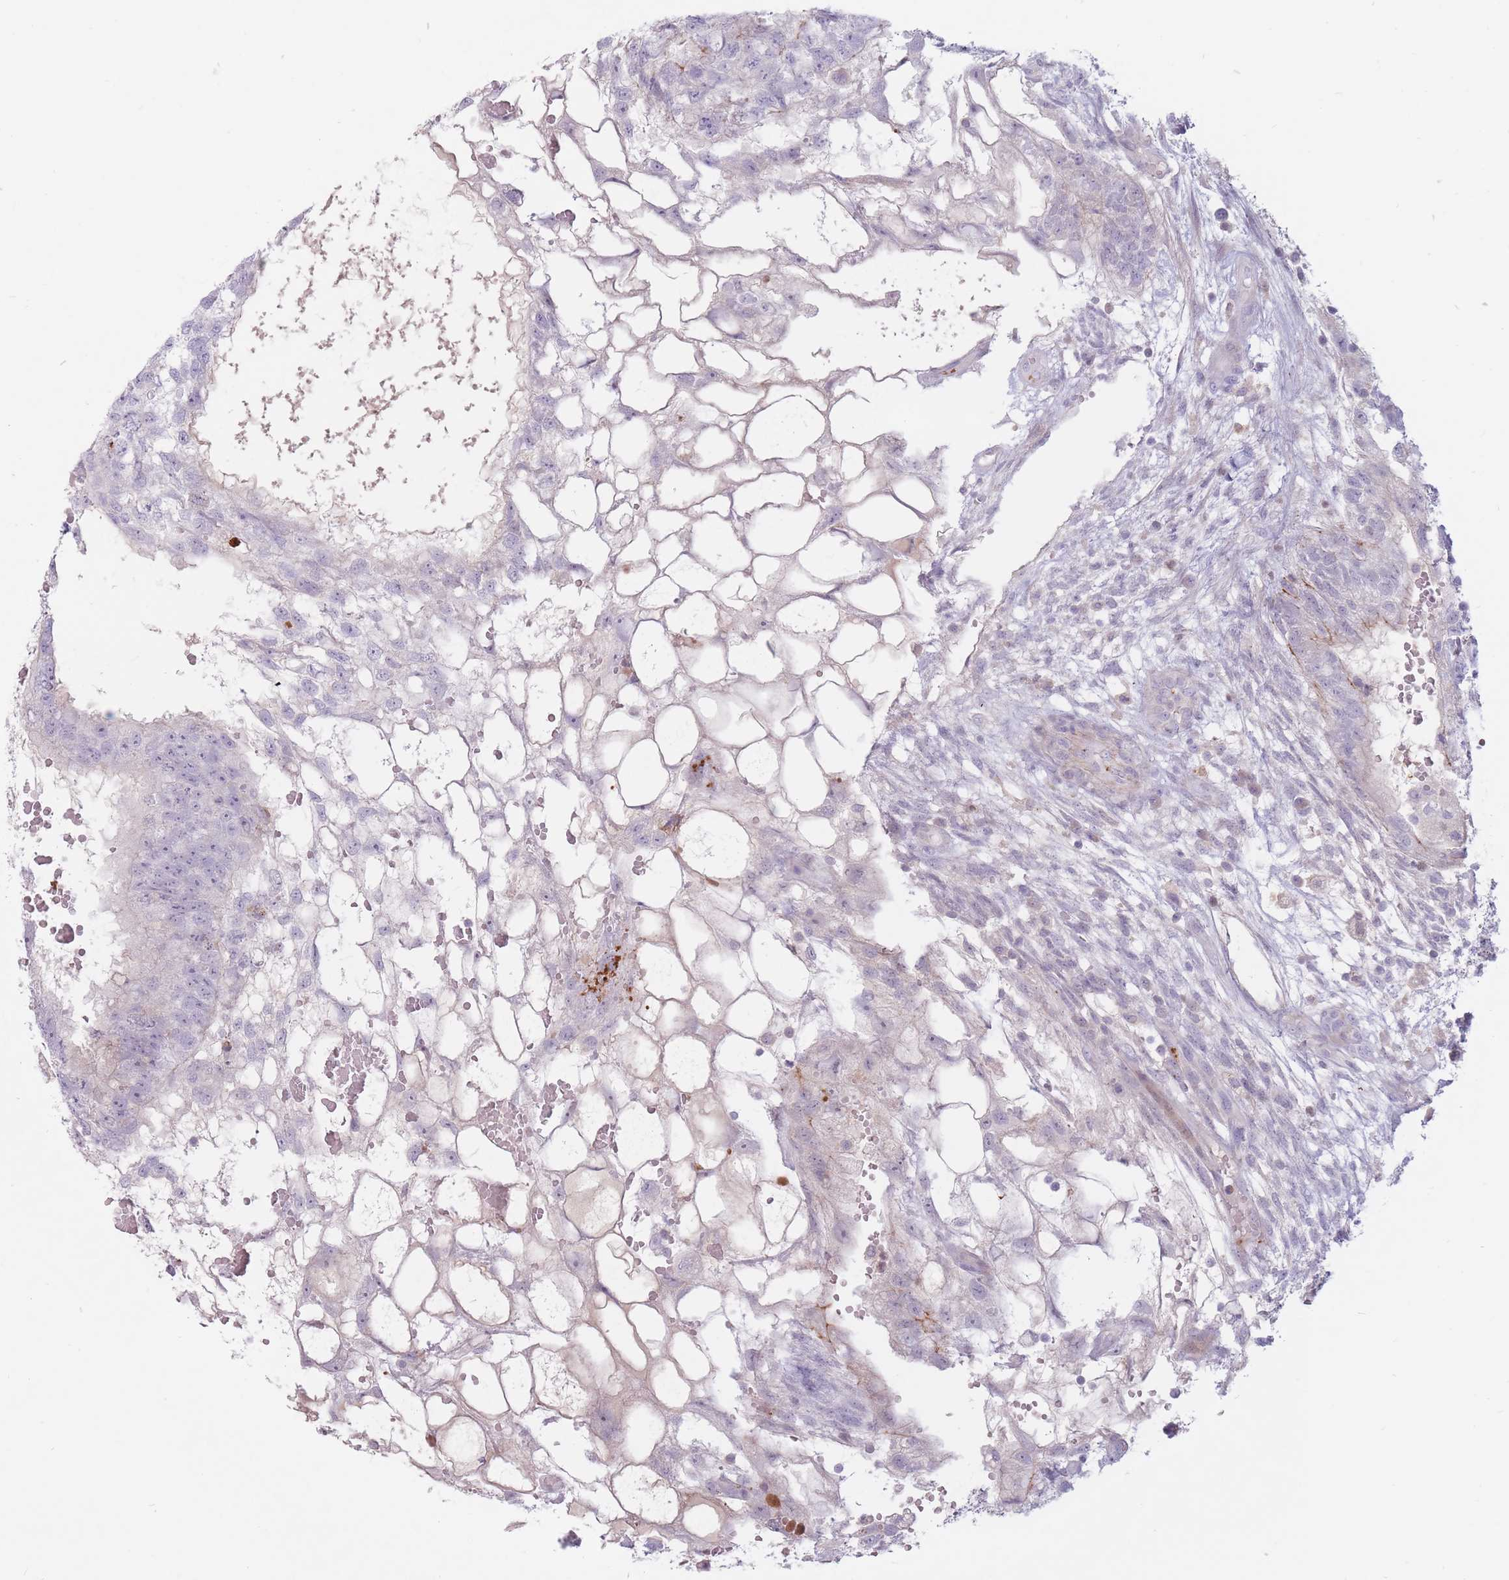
{"staining": {"intensity": "negative", "quantity": "none", "location": "none"}, "tissue": "testis cancer", "cell_type": "Tumor cells", "image_type": "cancer", "snomed": [{"axis": "morphology", "description": "Normal tissue, NOS"}, {"axis": "morphology", "description": "Carcinoma, Embryonal, NOS"}, {"axis": "topography", "description": "Testis"}], "caption": "Histopathology image shows no significant protein staining in tumor cells of testis cancer.", "gene": "PTGDR", "patient": {"sex": "male", "age": 32}}